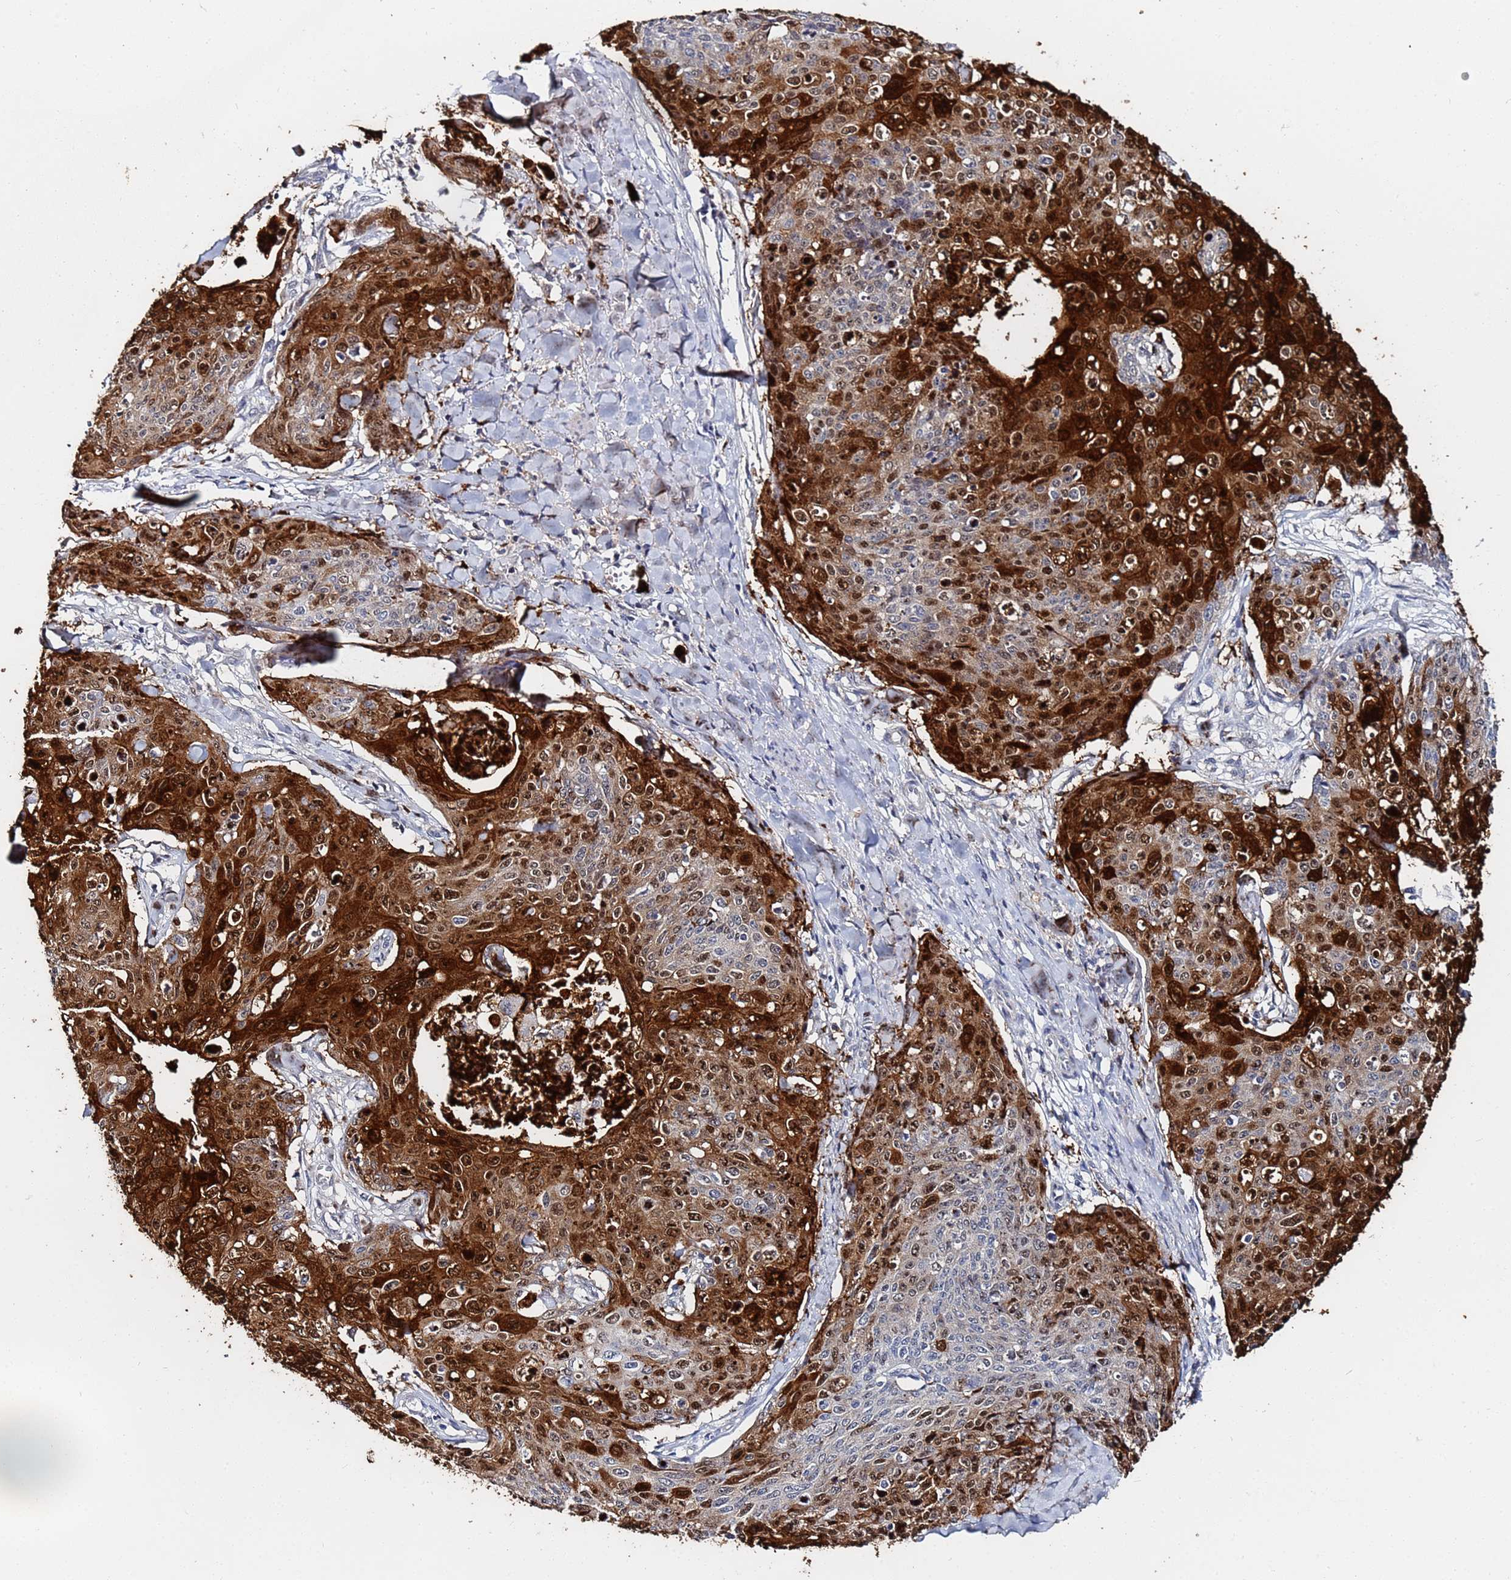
{"staining": {"intensity": "strong", "quantity": "25%-75%", "location": "cytoplasmic/membranous,nuclear"}, "tissue": "skin cancer", "cell_type": "Tumor cells", "image_type": "cancer", "snomed": [{"axis": "morphology", "description": "Squamous cell carcinoma, NOS"}, {"axis": "topography", "description": "Skin"}, {"axis": "topography", "description": "Vulva"}], "caption": "A high-resolution photomicrograph shows IHC staining of skin squamous cell carcinoma, which shows strong cytoplasmic/membranous and nuclear expression in approximately 25%-75% of tumor cells.", "gene": "MTCL1", "patient": {"sex": "female", "age": 85}}